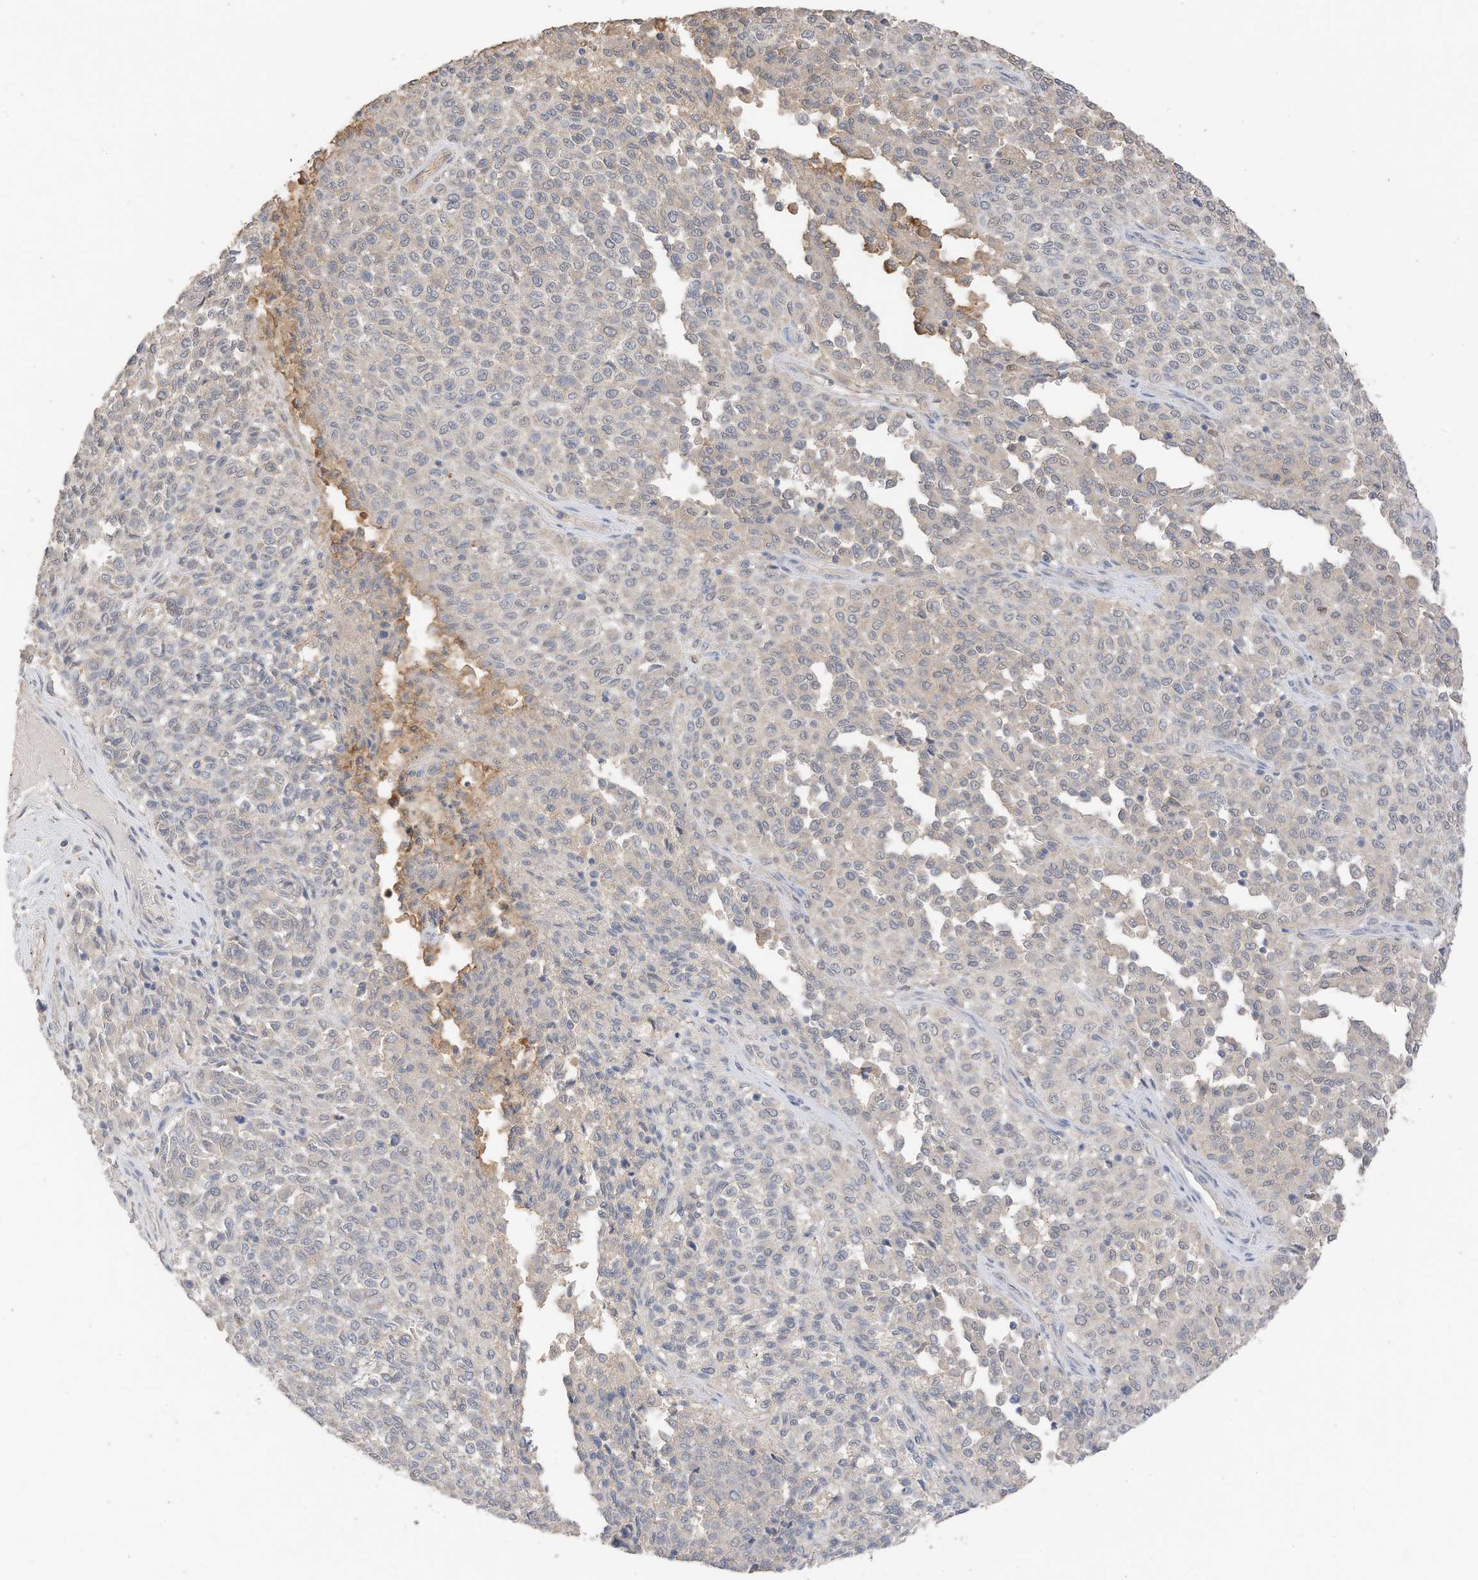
{"staining": {"intensity": "negative", "quantity": "none", "location": "none"}, "tissue": "melanoma", "cell_type": "Tumor cells", "image_type": "cancer", "snomed": [{"axis": "morphology", "description": "Malignant melanoma, Metastatic site"}, {"axis": "topography", "description": "Pancreas"}], "caption": "Tumor cells are negative for protein expression in human malignant melanoma (metastatic site).", "gene": "CAPN13", "patient": {"sex": "female", "age": 30}}